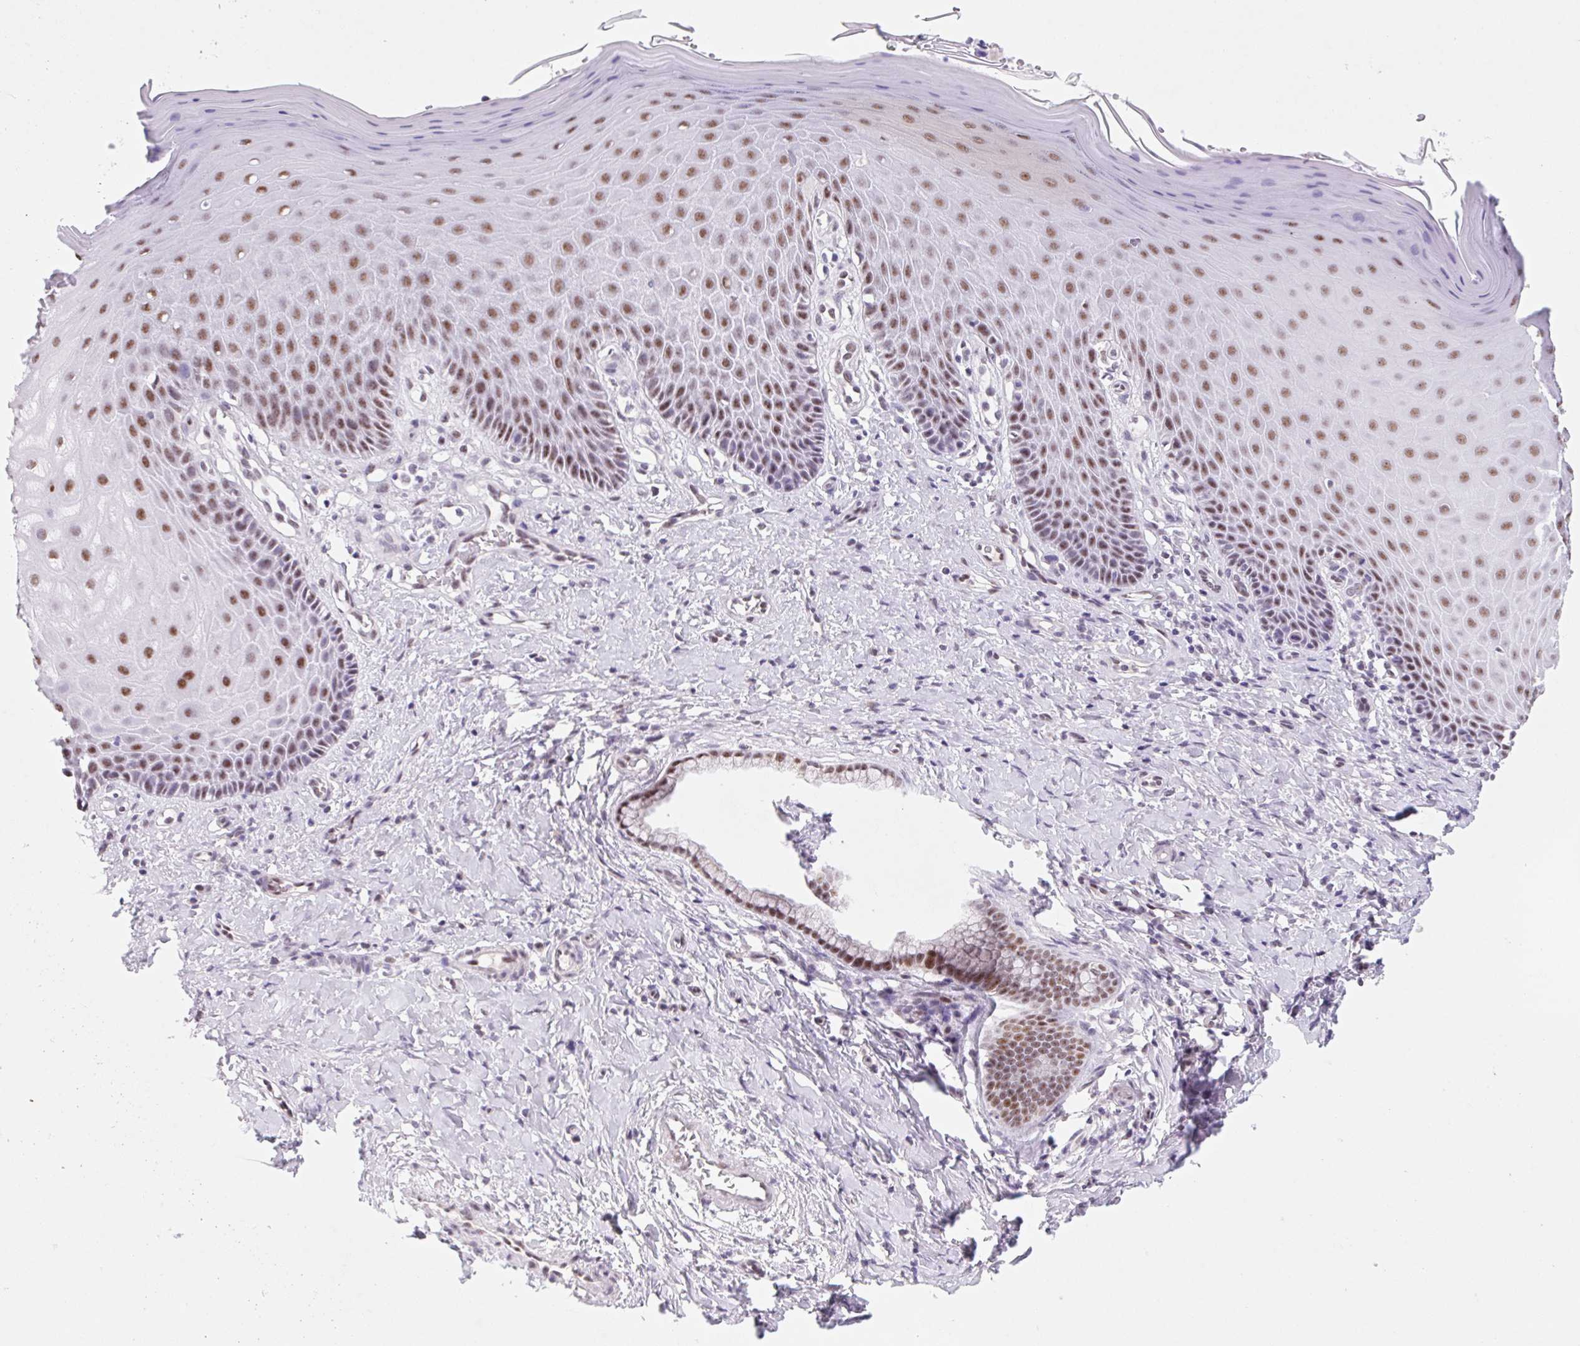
{"staining": {"intensity": "moderate", "quantity": "25%-75%", "location": "nuclear"}, "tissue": "vagina", "cell_type": "Squamous epithelial cells", "image_type": "normal", "snomed": [{"axis": "morphology", "description": "Normal tissue, NOS"}, {"axis": "topography", "description": "Vagina"}], "caption": "The image demonstrates a brown stain indicating the presence of a protein in the nuclear of squamous epithelial cells in vagina. (brown staining indicates protein expression, while blue staining denotes nuclei).", "gene": "DPPA5", "patient": {"sex": "female", "age": 83}}